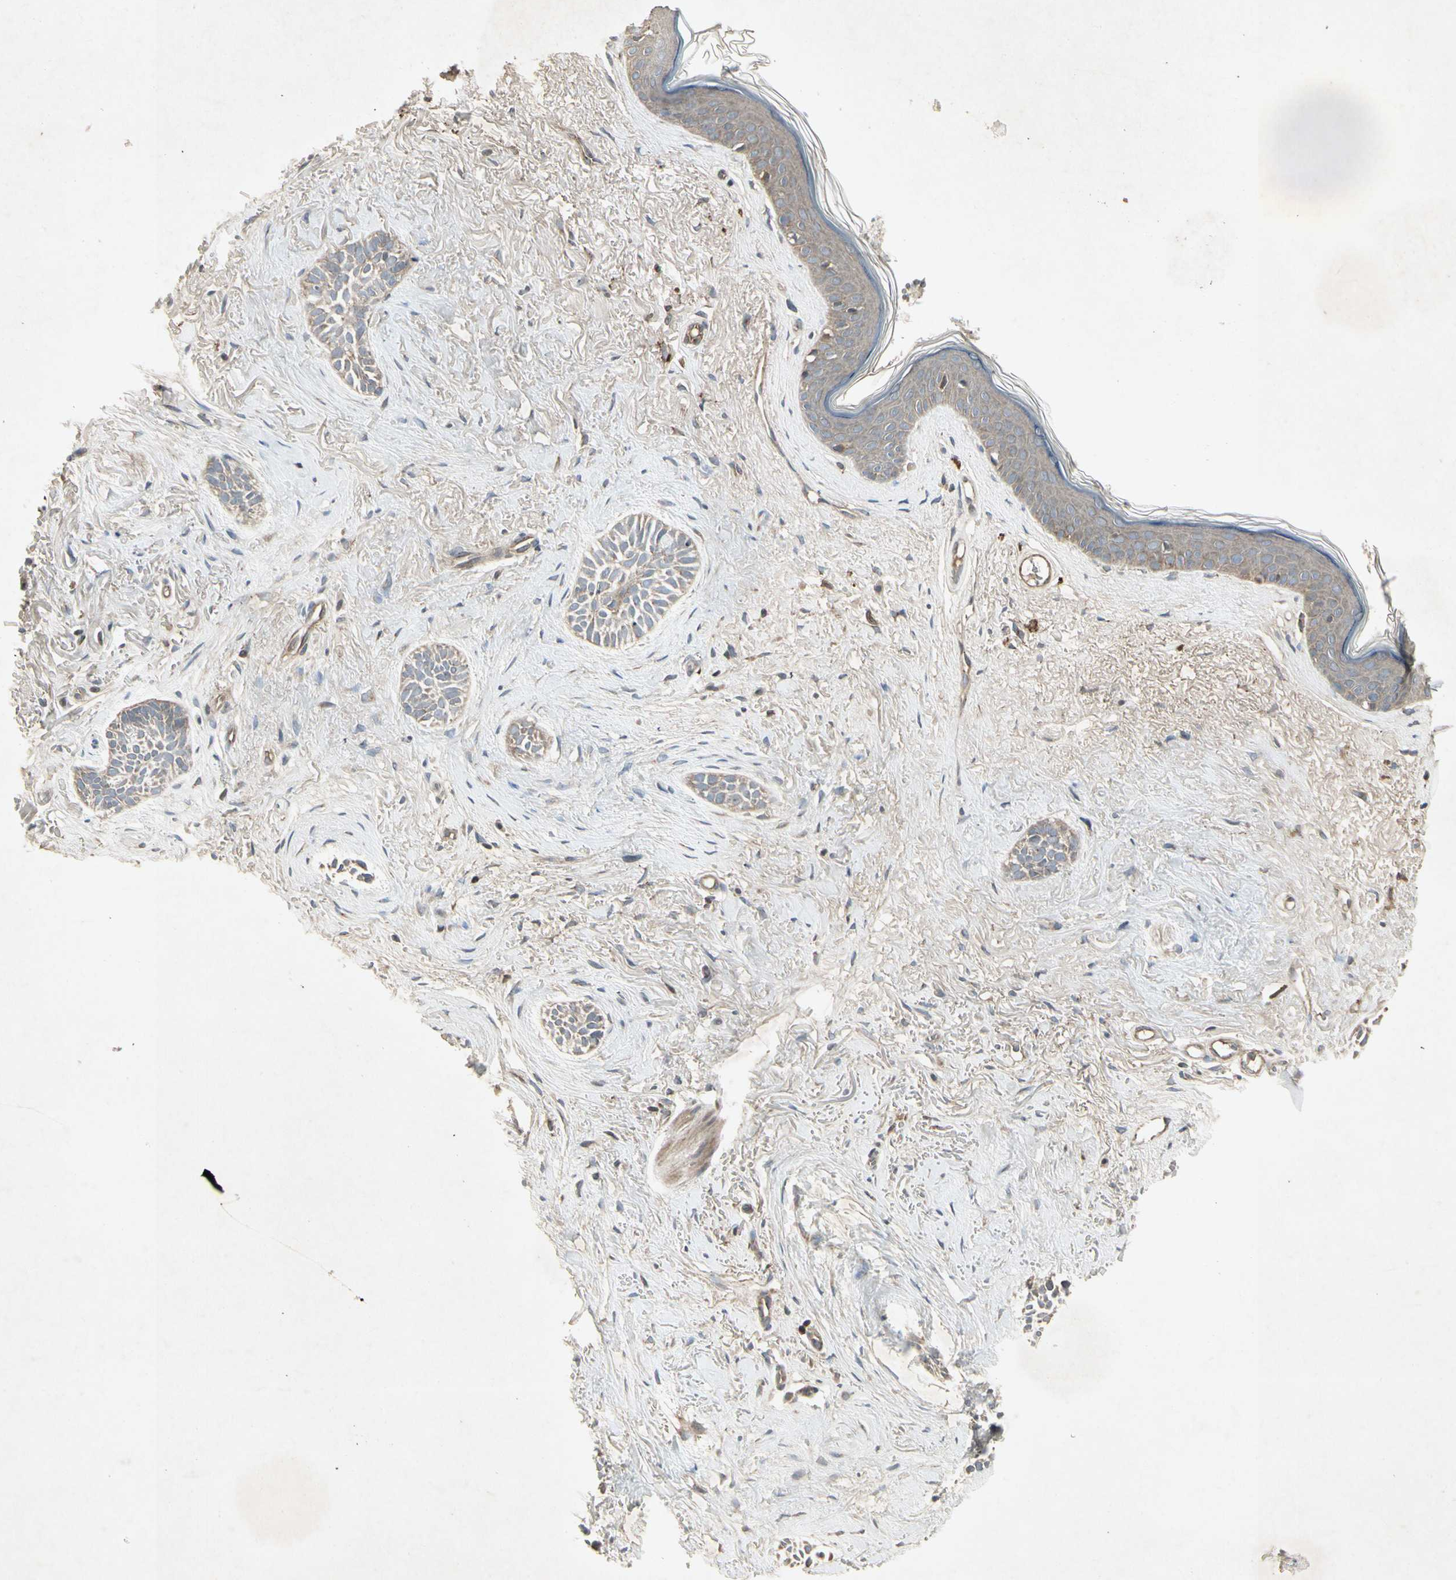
{"staining": {"intensity": "weak", "quantity": "25%-75%", "location": "cytoplasmic/membranous"}, "tissue": "skin cancer", "cell_type": "Tumor cells", "image_type": "cancer", "snomed": [{"axis": "morphology", "description": "Normal tissue, NOS"}, {"axis": "morphology", "description": "Basal cell carcinoma"}, {"axis": "topography", "description": "Skin"}], "caption": "This image displays immunohistochemistry (IHC) staining of human skin basal cell carcinoma, with low weak cytoplasmic/membranous staining in about 25%-75% of tumor cells.", "gene": "TEK", "patient": {"sex": "female", "age": 84}}